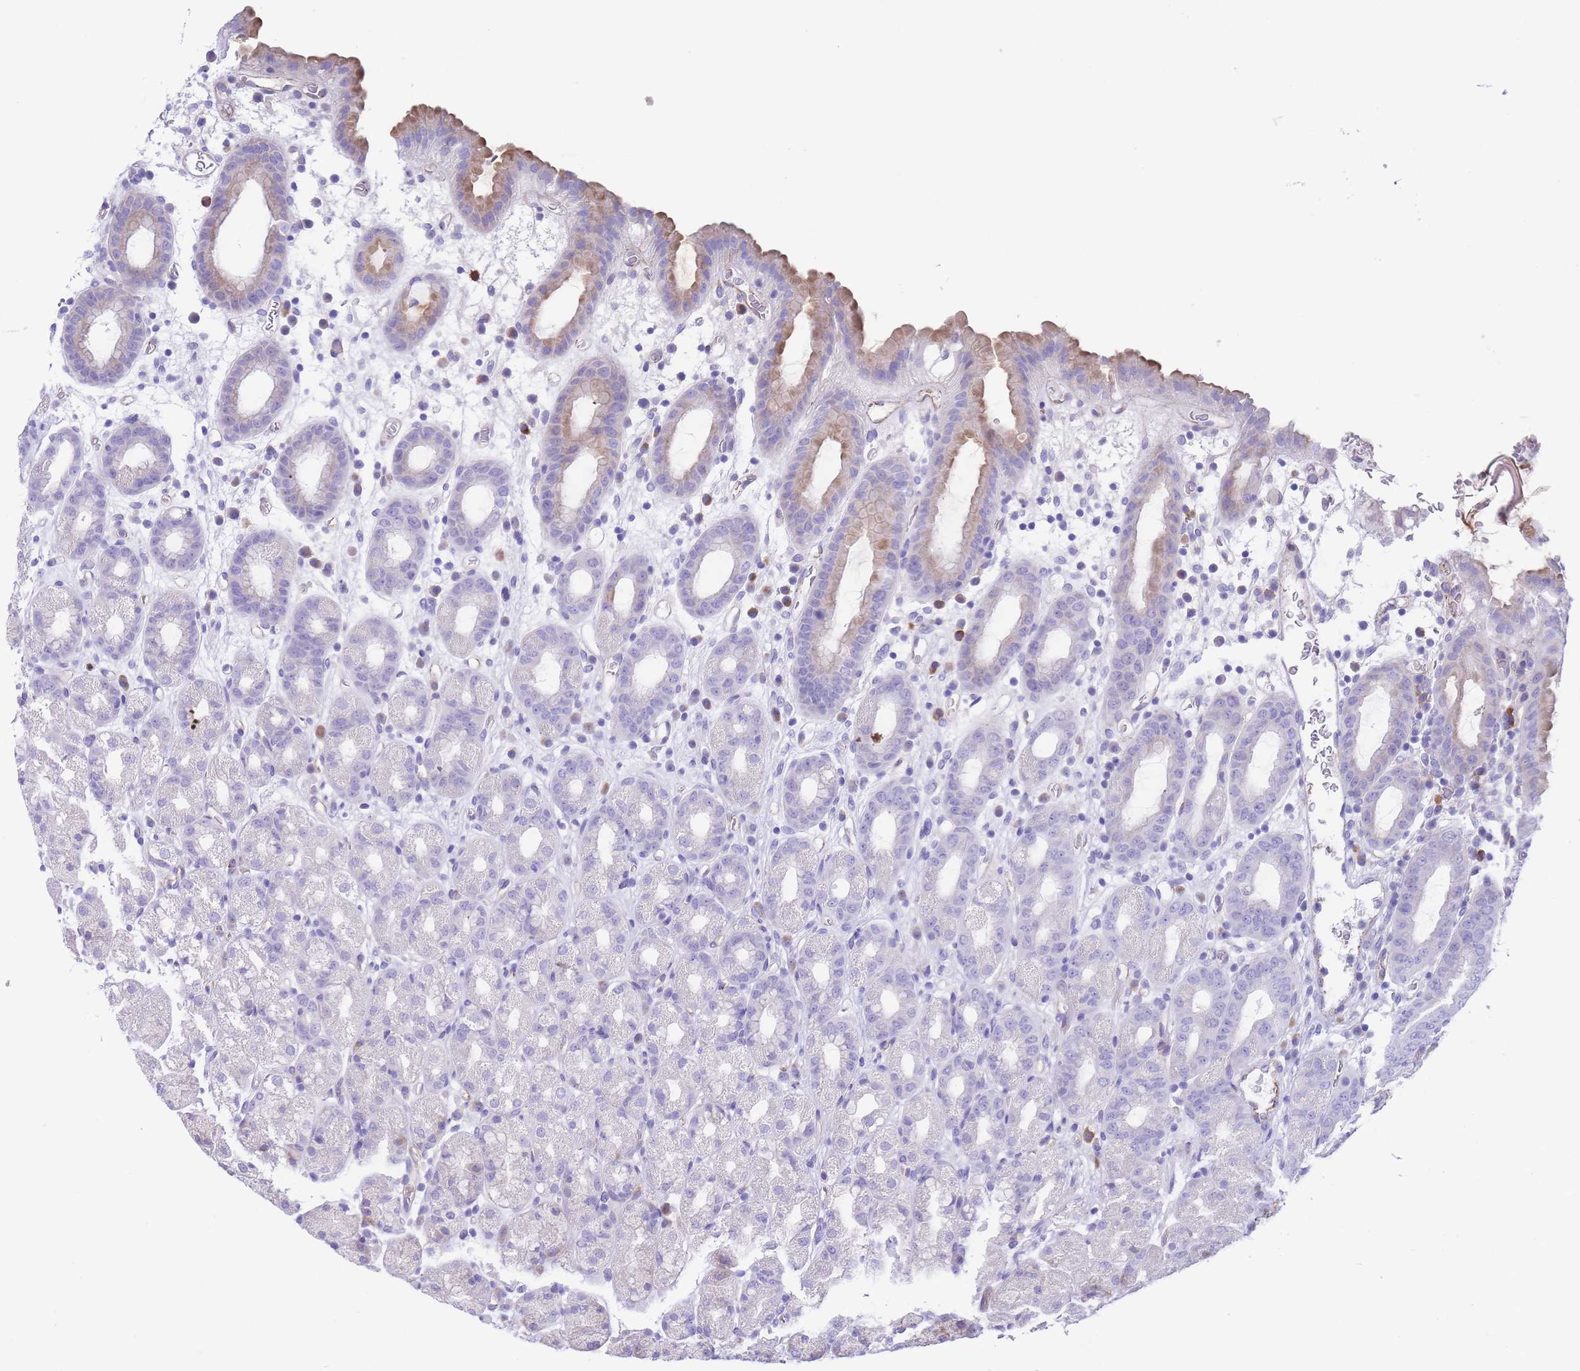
{"staining": {"intensity": "weak", "quantity": "<25%", "location": "cytoplasmic/membranous"}, "tissue": "stomach", "cell_type": "Glandular cells", "image_type": "normal", "snomed": [{"axis": "morphology", "description": "Normal tissue, NOS"}, {"axis": "topography", "description": "Stomach, upper"}, {"axis": "topography", "description": "Stomach, lower"}, {"axis": "topography", "description": "Small intestine"}], "caption": "DAB (3,3'-diaminobenzidine) immunohistochemical staining of normal human stomach reveals no significant expression in glandular cells. The staining was performed using DAB (3,3'-diaminobenzidine) to visualize the protein expression in brown, while the nuclei were stained in blue with hematoxylin (Magnification: 20x).", "gene": "DET1", "patient": {"sex": "male", "age": 68}}